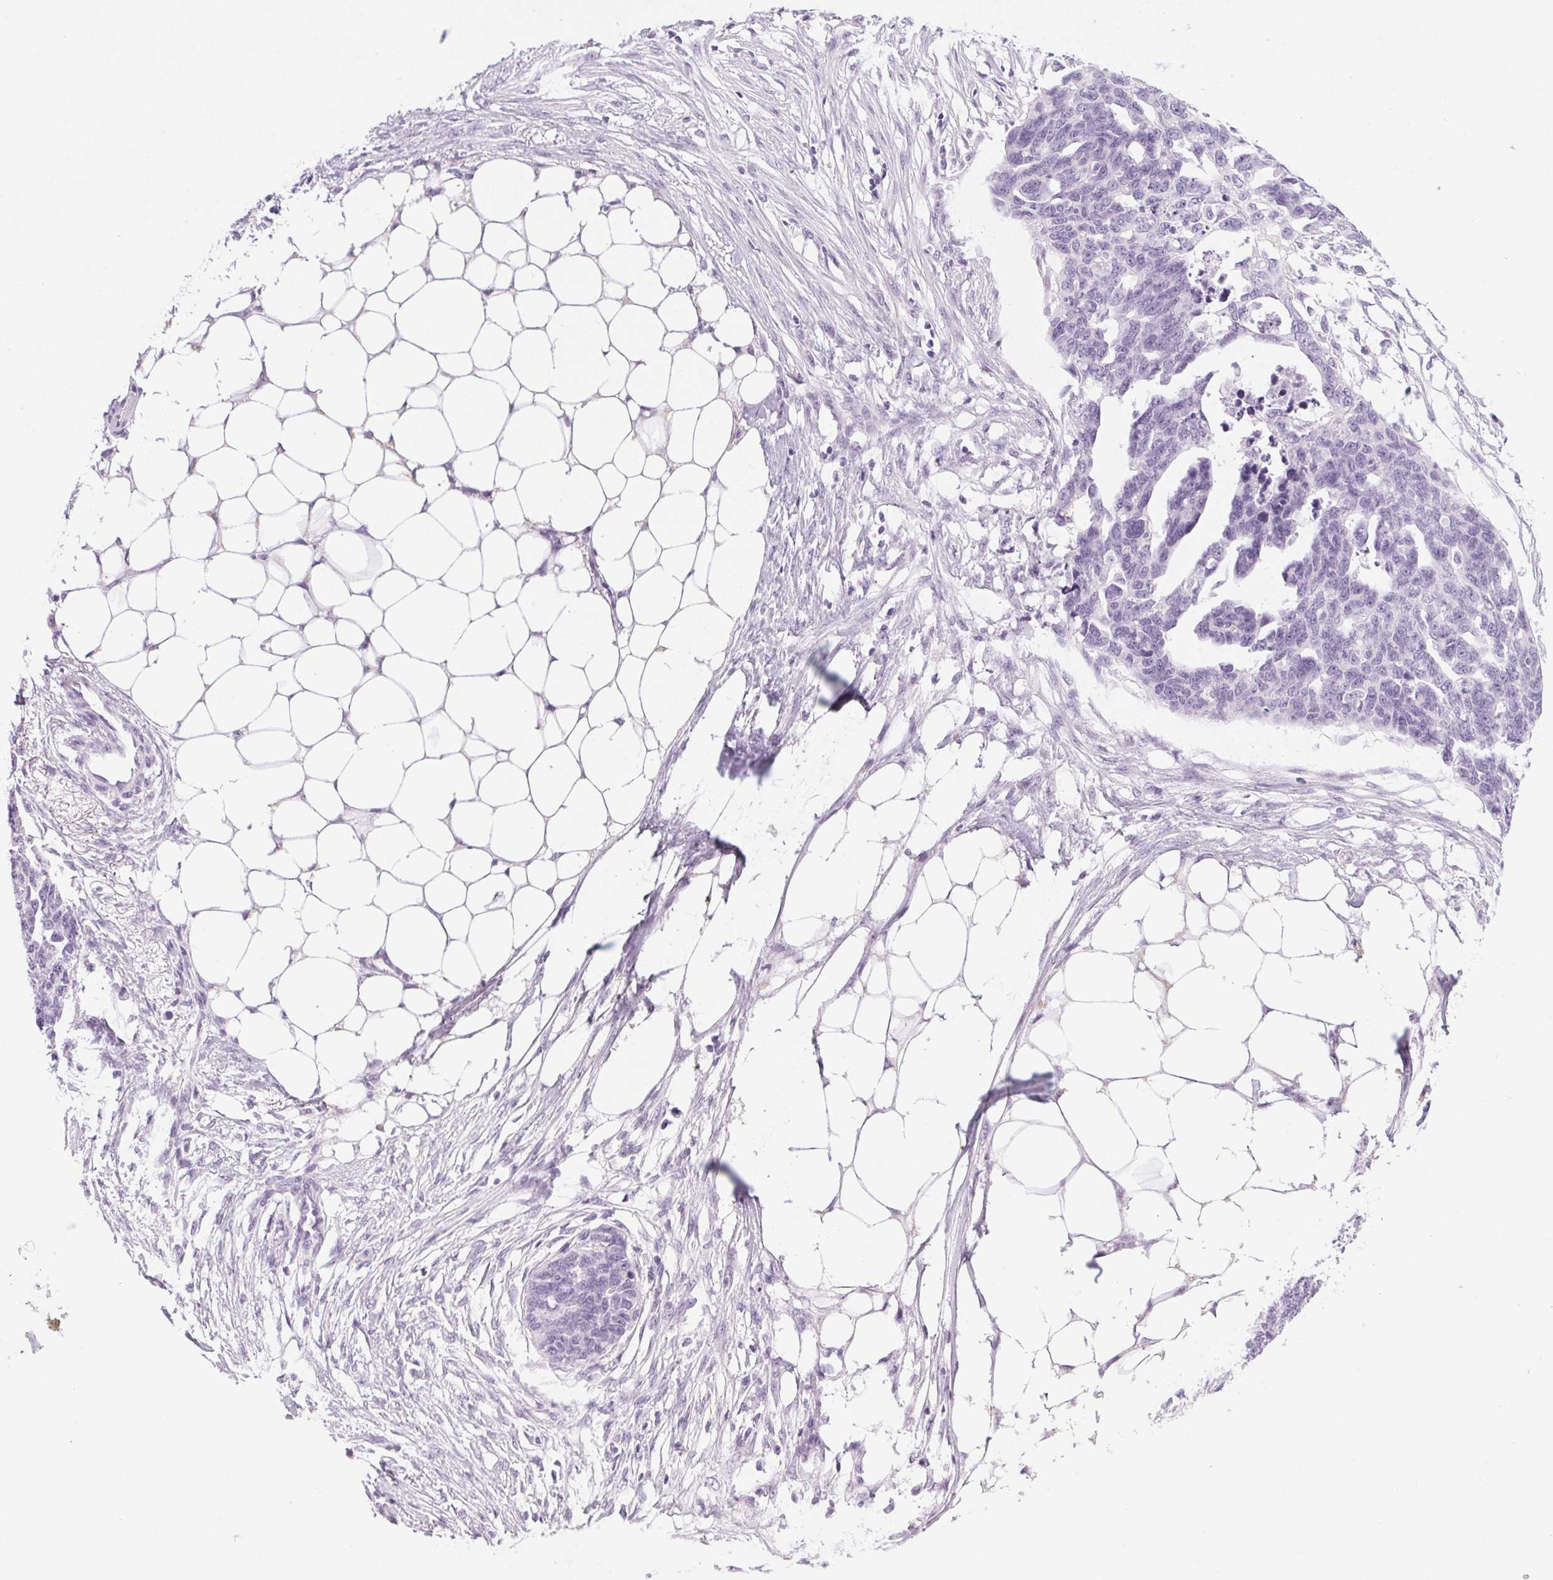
{"staining": {"intensity": "negative", "quantity": "none", "location": "none"}, "tissue": "ovarian cancer", "cell_type": "Tumor cells", "image_type": "cancer", "snomed": [{"axis": "morphology", "description": "Cystadenocarcinoma, serous, NOS"}, {"axis": "topography", "description": "Ovary"}], "caption": "Immunohistochemical staining of ovarian cancer (serous cystadenocarcinoma) demonstrates no significant staining in tumor cells.", "gene": "LRP2", "patient": {"sex": "female", "age": 69}}